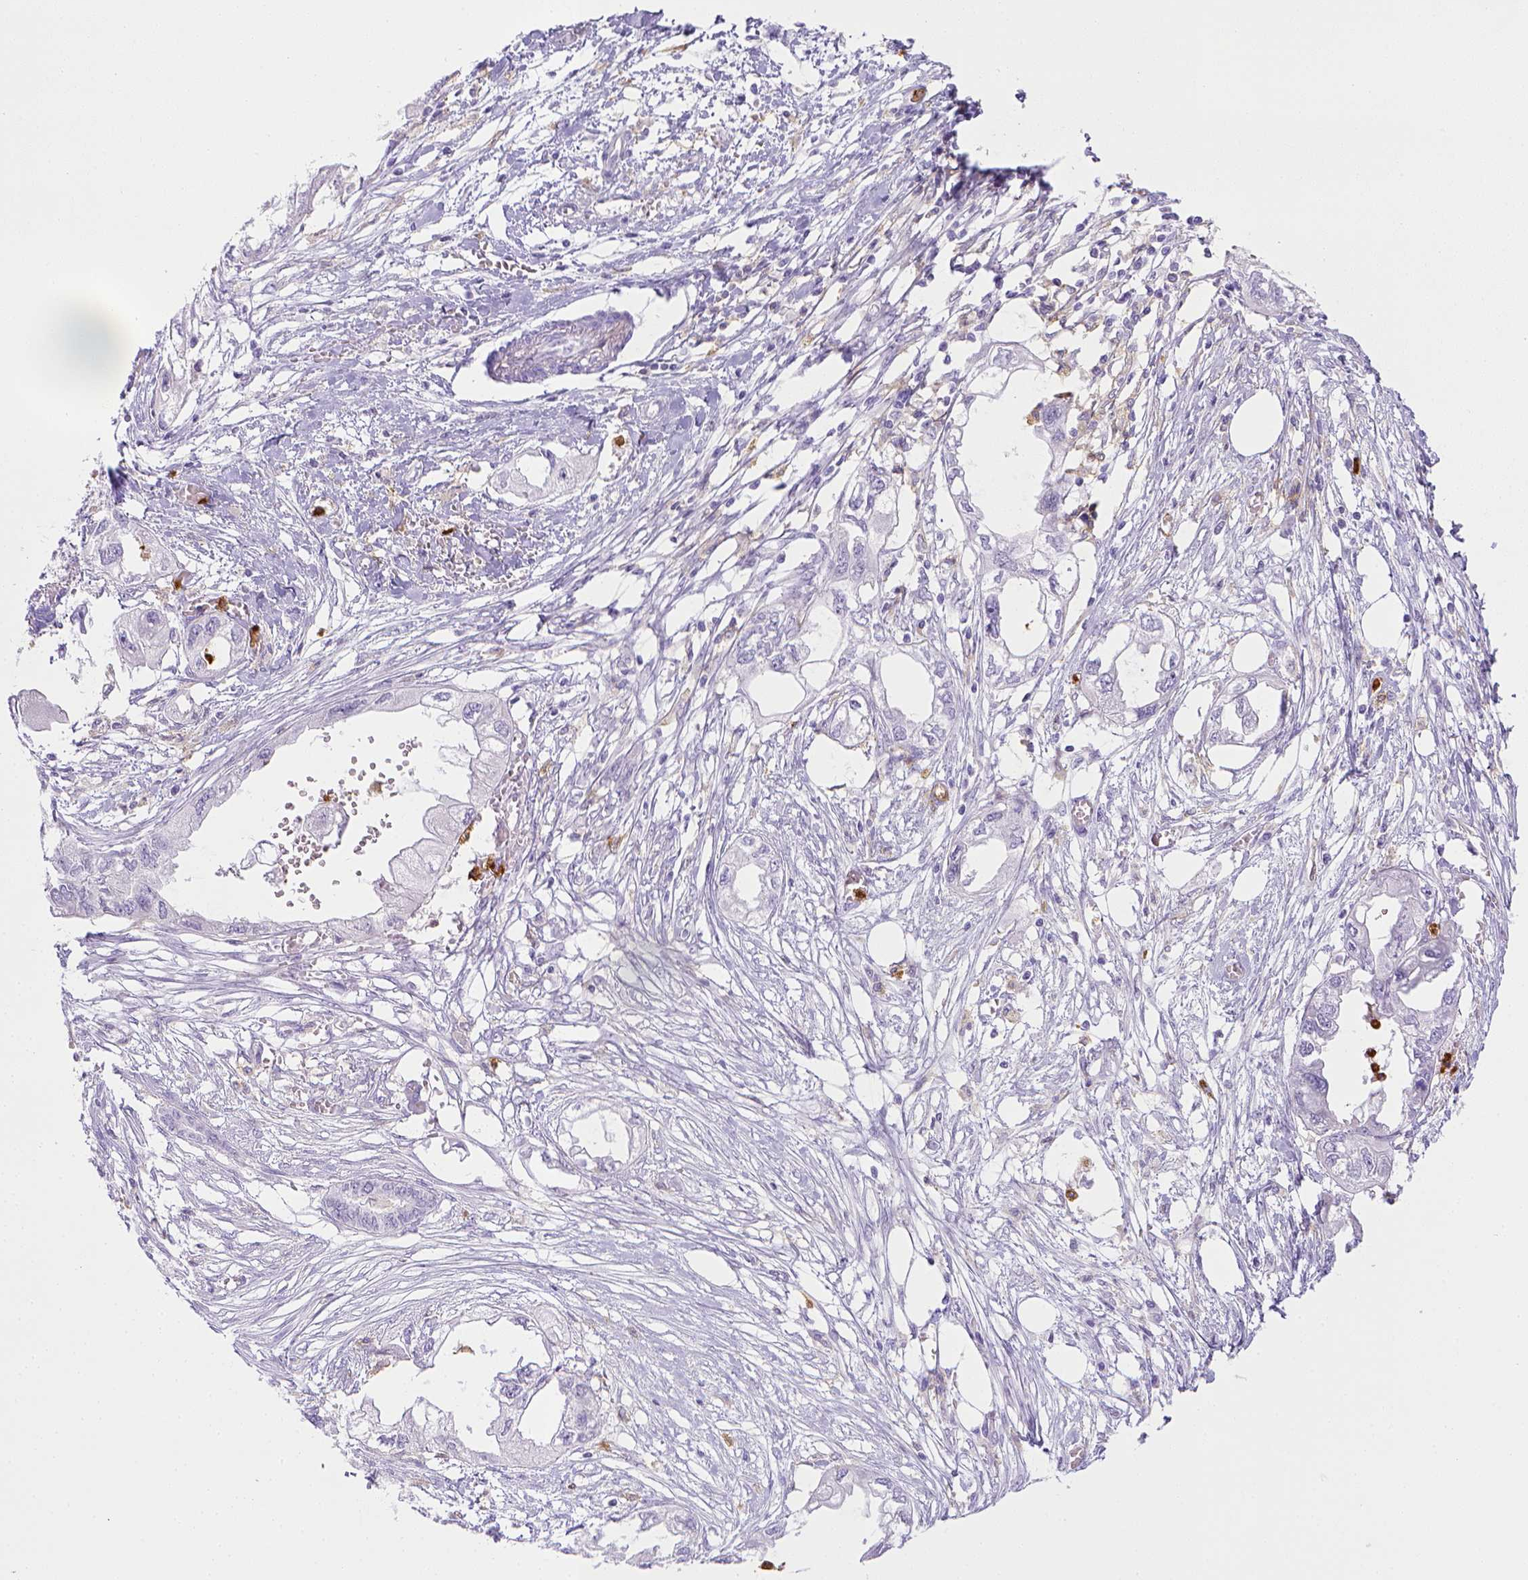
{"staining": {"intensity": "negative", "quantity": "none", "location": "none"}, "tissue": "endometrial cancer", "cell_type": "Tumor cells", "image_type": "cancer", "snomed": [{"axis": "morphology", "description": "Adenocarcinoma, NOS"}, {"axis": "morphology", "description": "Adenocarcinoma, metastatic, NOS"}, {"axis": "topography", "description": "Adipose tissue"}, {"axis": "topography", "description": "Endometrium"}], "caption": "Tumor cells are negative for brown protein staining in adenocarcinoma (endometrial). (Brightfield microscopy of DAB (3,3'-diaminobenzidine) immunohistochemistry (IHC) at high magnification).", "gene": "ITGAM", "patient": {"sex": "female", "age": 67}}